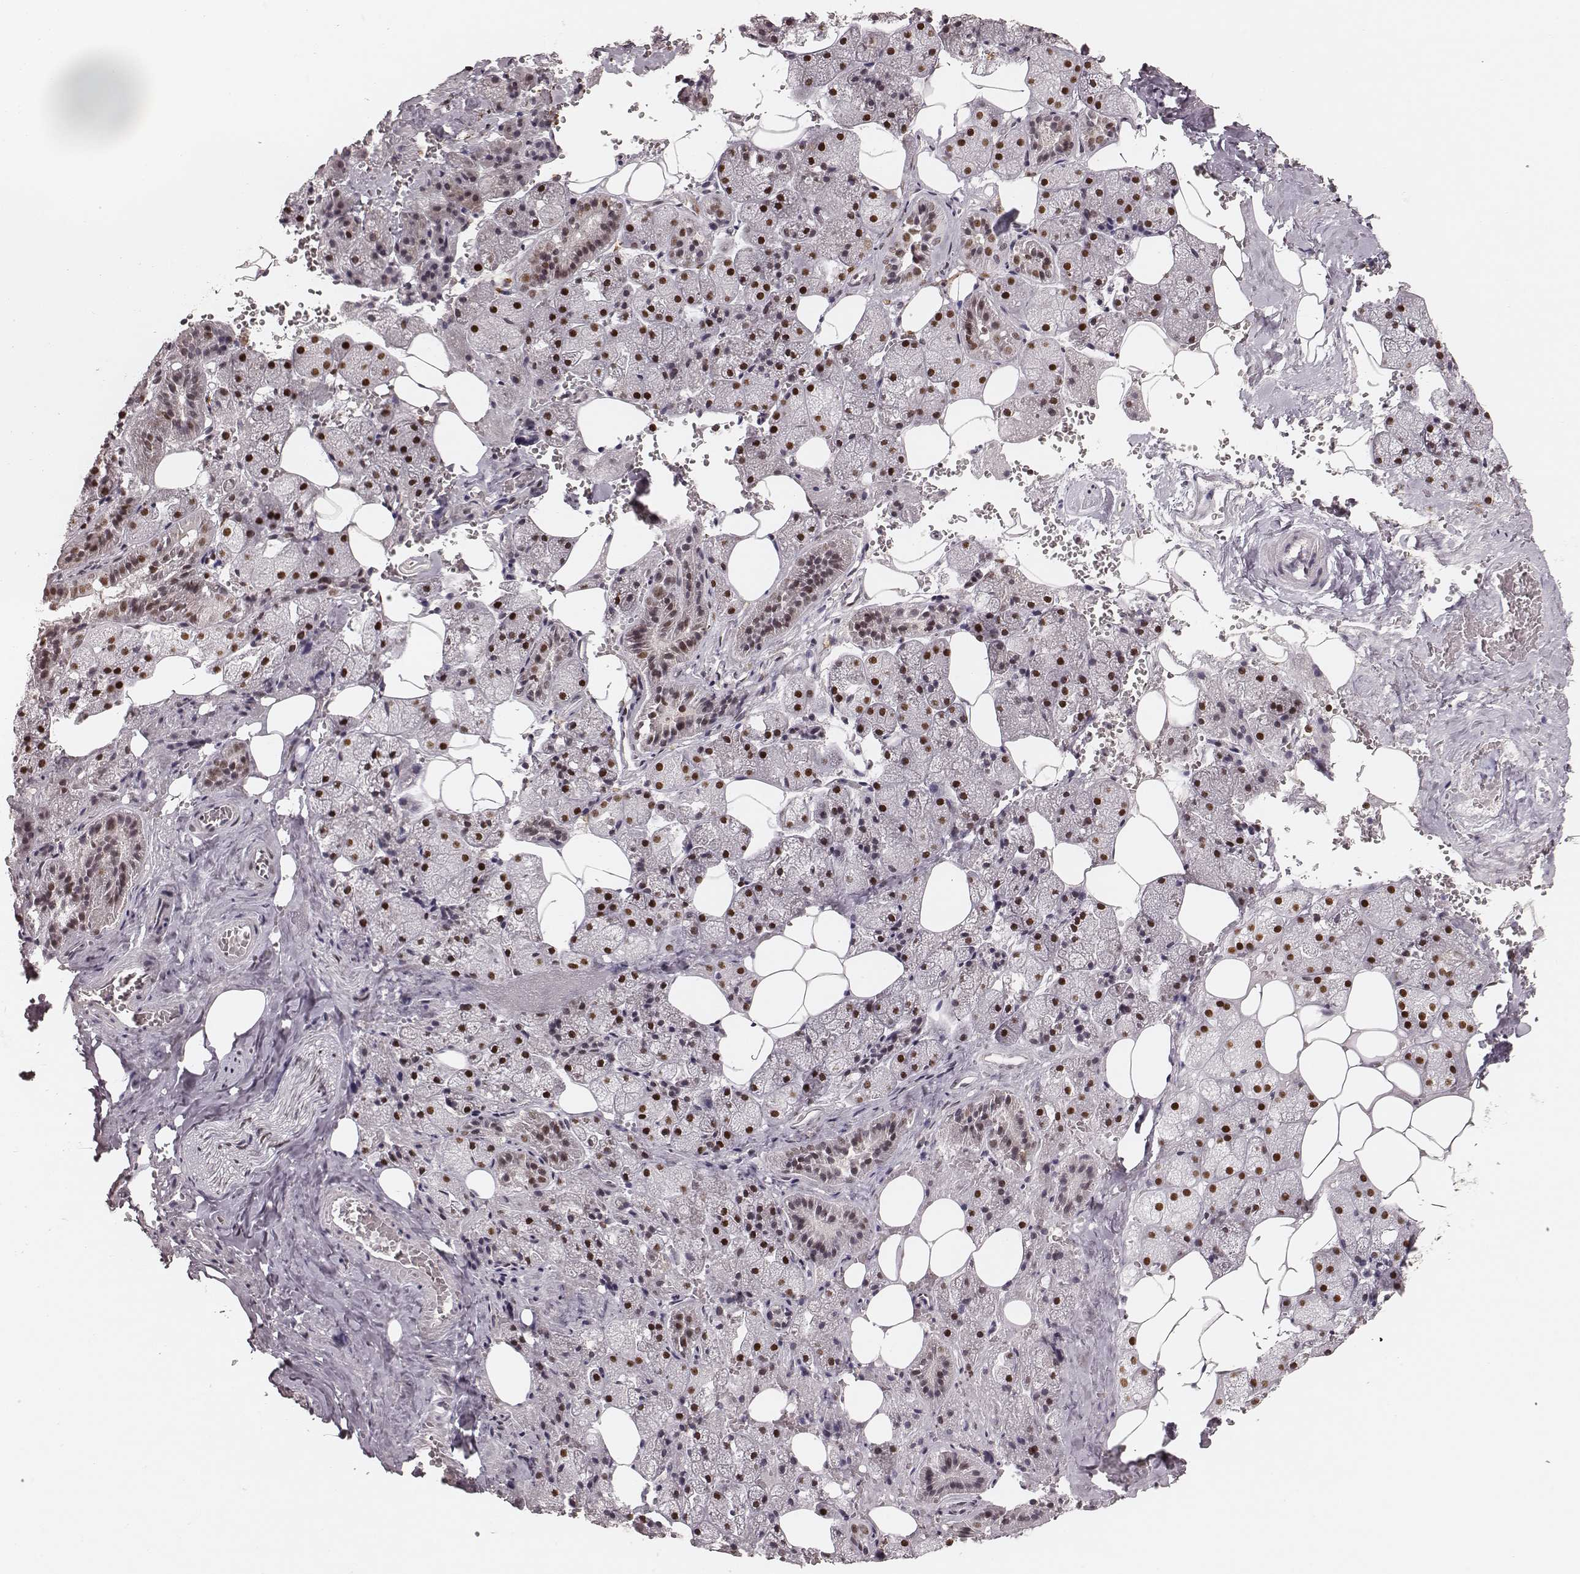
{"staining": {"intensity": "strong", "quantity": ">75%", "location": "nuclear"}, "tissue": "salivary gland", "cell_type": "Glandular cells", "image_type": "normal", "snomed": [{"axis": "morphology", "description": "Normal tissue, NOS"}, {"axis": "topography", "description": "Salivary gland"}], "caption": "Immunohistochemistry of normal human salivary gland displays high levels of strong nuclear staining in about >75% of glandular cells.", "gene": "PARP1", "patient": {"sex": "male", "age": 38}}